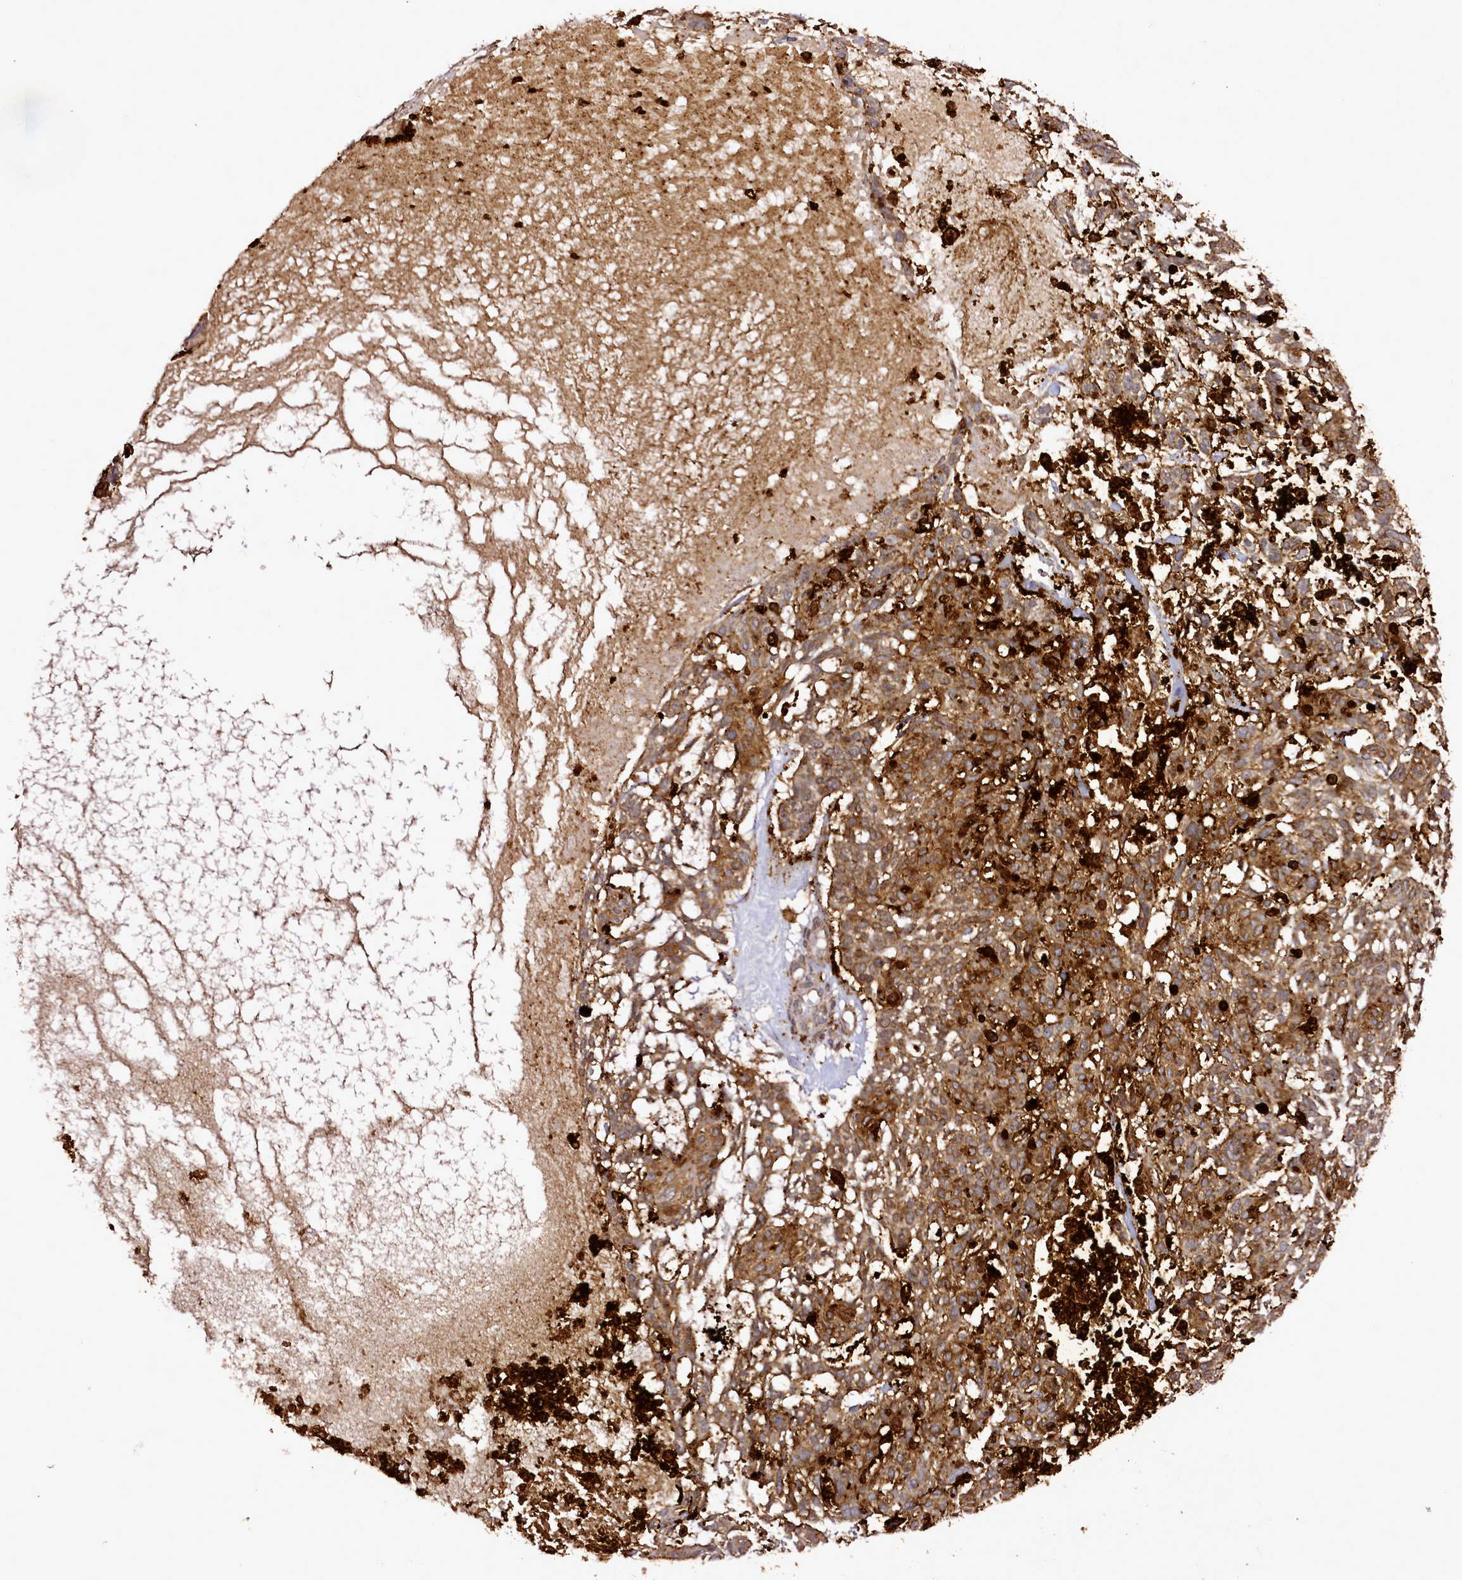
{"staining": {"intensity": "moderate", "quantity": ">75%", "location": "cytoplasmic/membranous"}, "tissue": "skin cancer", "cell_type": "Tumor cells", "image_type": "cancer", "snomed": [{"axis": "morphology", "description": "Basal cell carcinoma"}, {"axis": "topography", "description": "Skin"}], "caption": "The image exhibits immunohistochemical staining of skin cancer. There is moderate cytoplasmic/membranous staining is seen in approximately >75% of tumor cells. The staining is performed using DAB (3,3'-diaminobenzidine) brown chromogen to label protein expression. The nuclei are counter-stained blue using hematoxylin.", "gene": "EDIL3", "patient": {"sex": "male", "age": 88}}